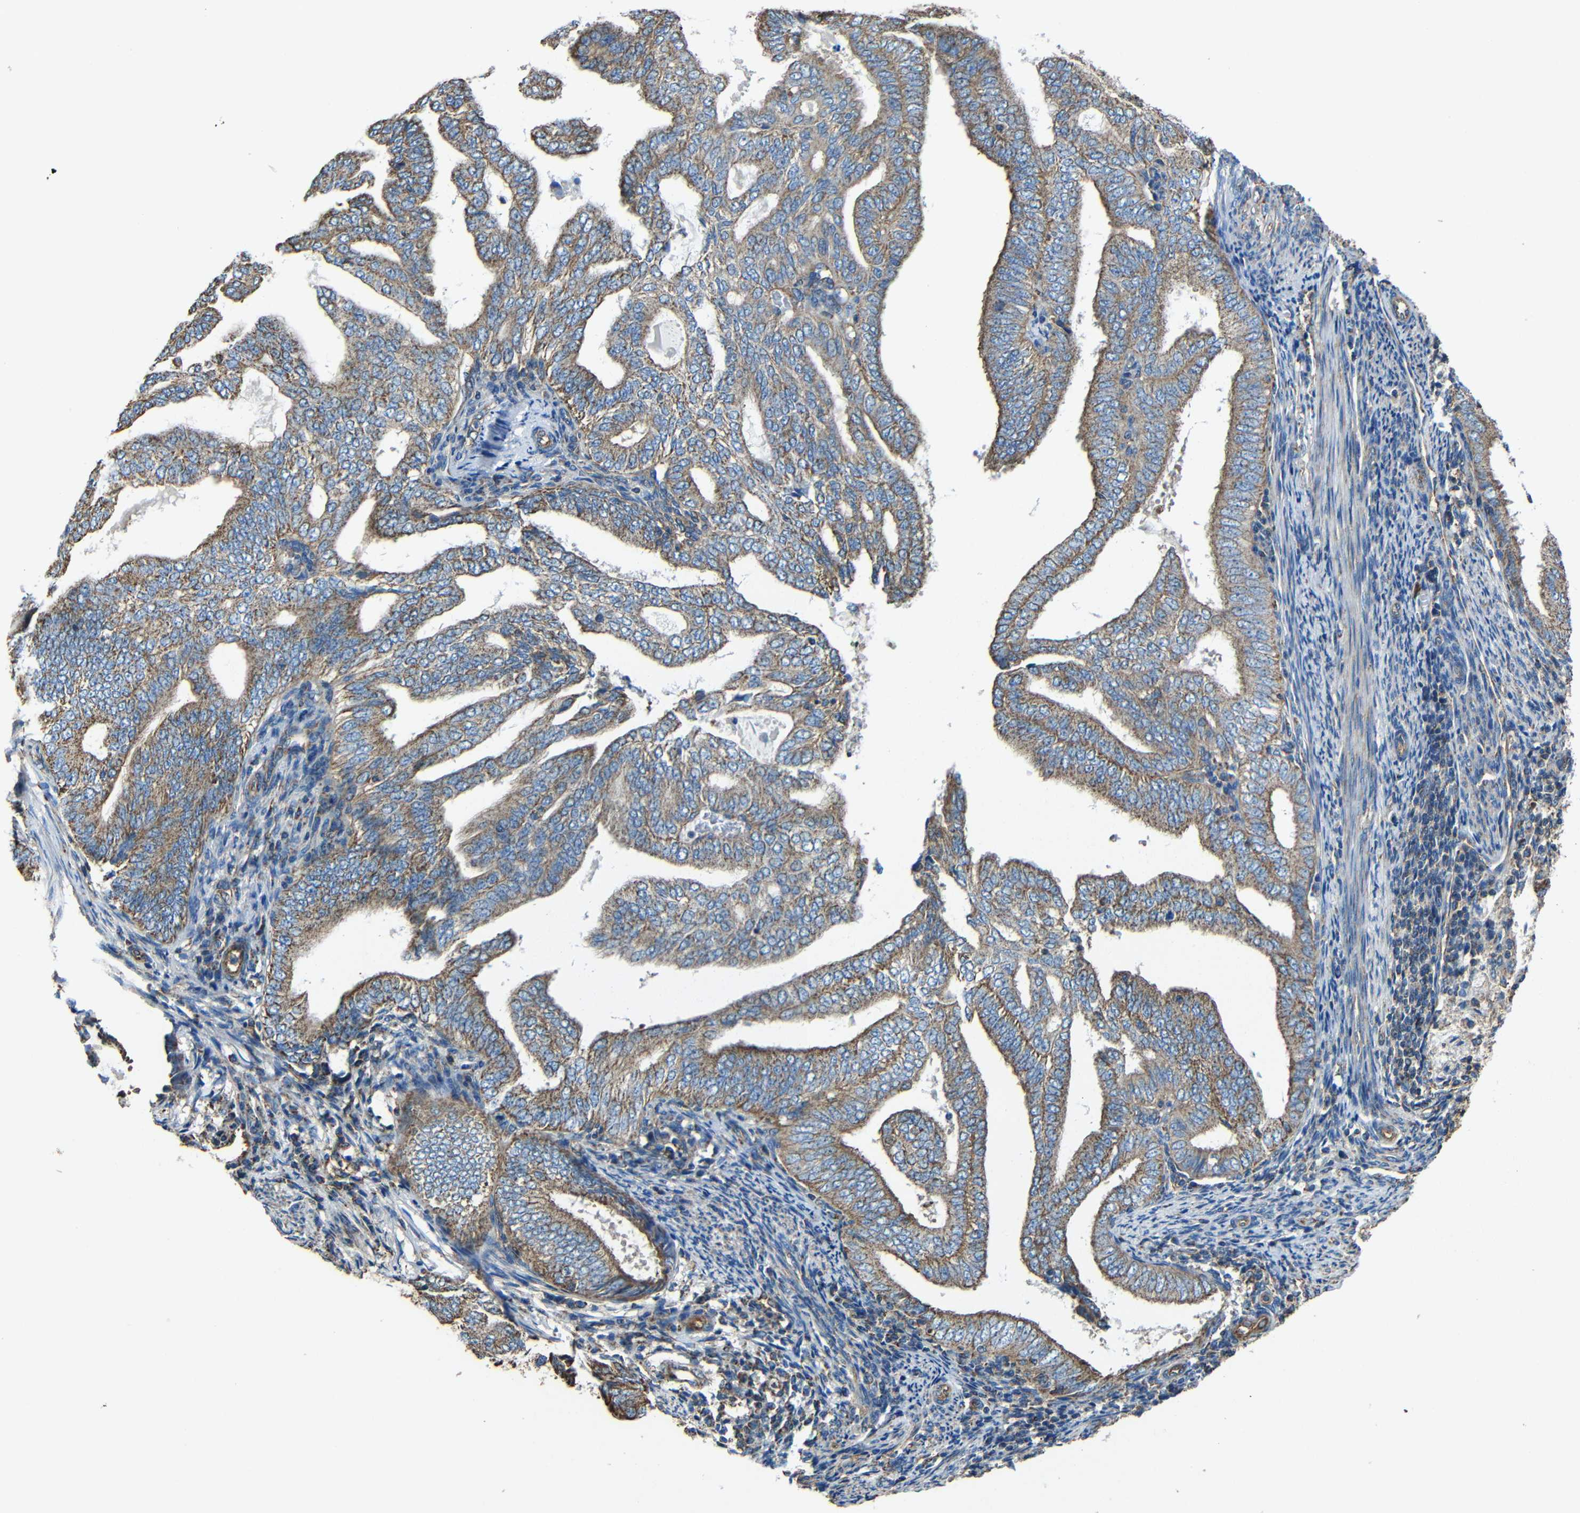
{"staining": {"intensity": "moderate", "quantity": ">75%", "location": "cytoplasmic/membranous"}, "tissue": "endometrial cancer", "cell_type": "Tumor cells", "image_type": "cancer", "snomed": [{"axis": "morphology", "description": "Adenocarcinoma, NOS"}, {"axis": "topography", "description": "Endometrium"}], "caption": "Endometrial cancer (adenocarcinoma) stained with a brown dye demonstrates moderate cytoplasmic/membranous positive expression in about >75% of tumor cells.", "gene": "INTS6L", "patient": {"sex": "female", "age": 58}}